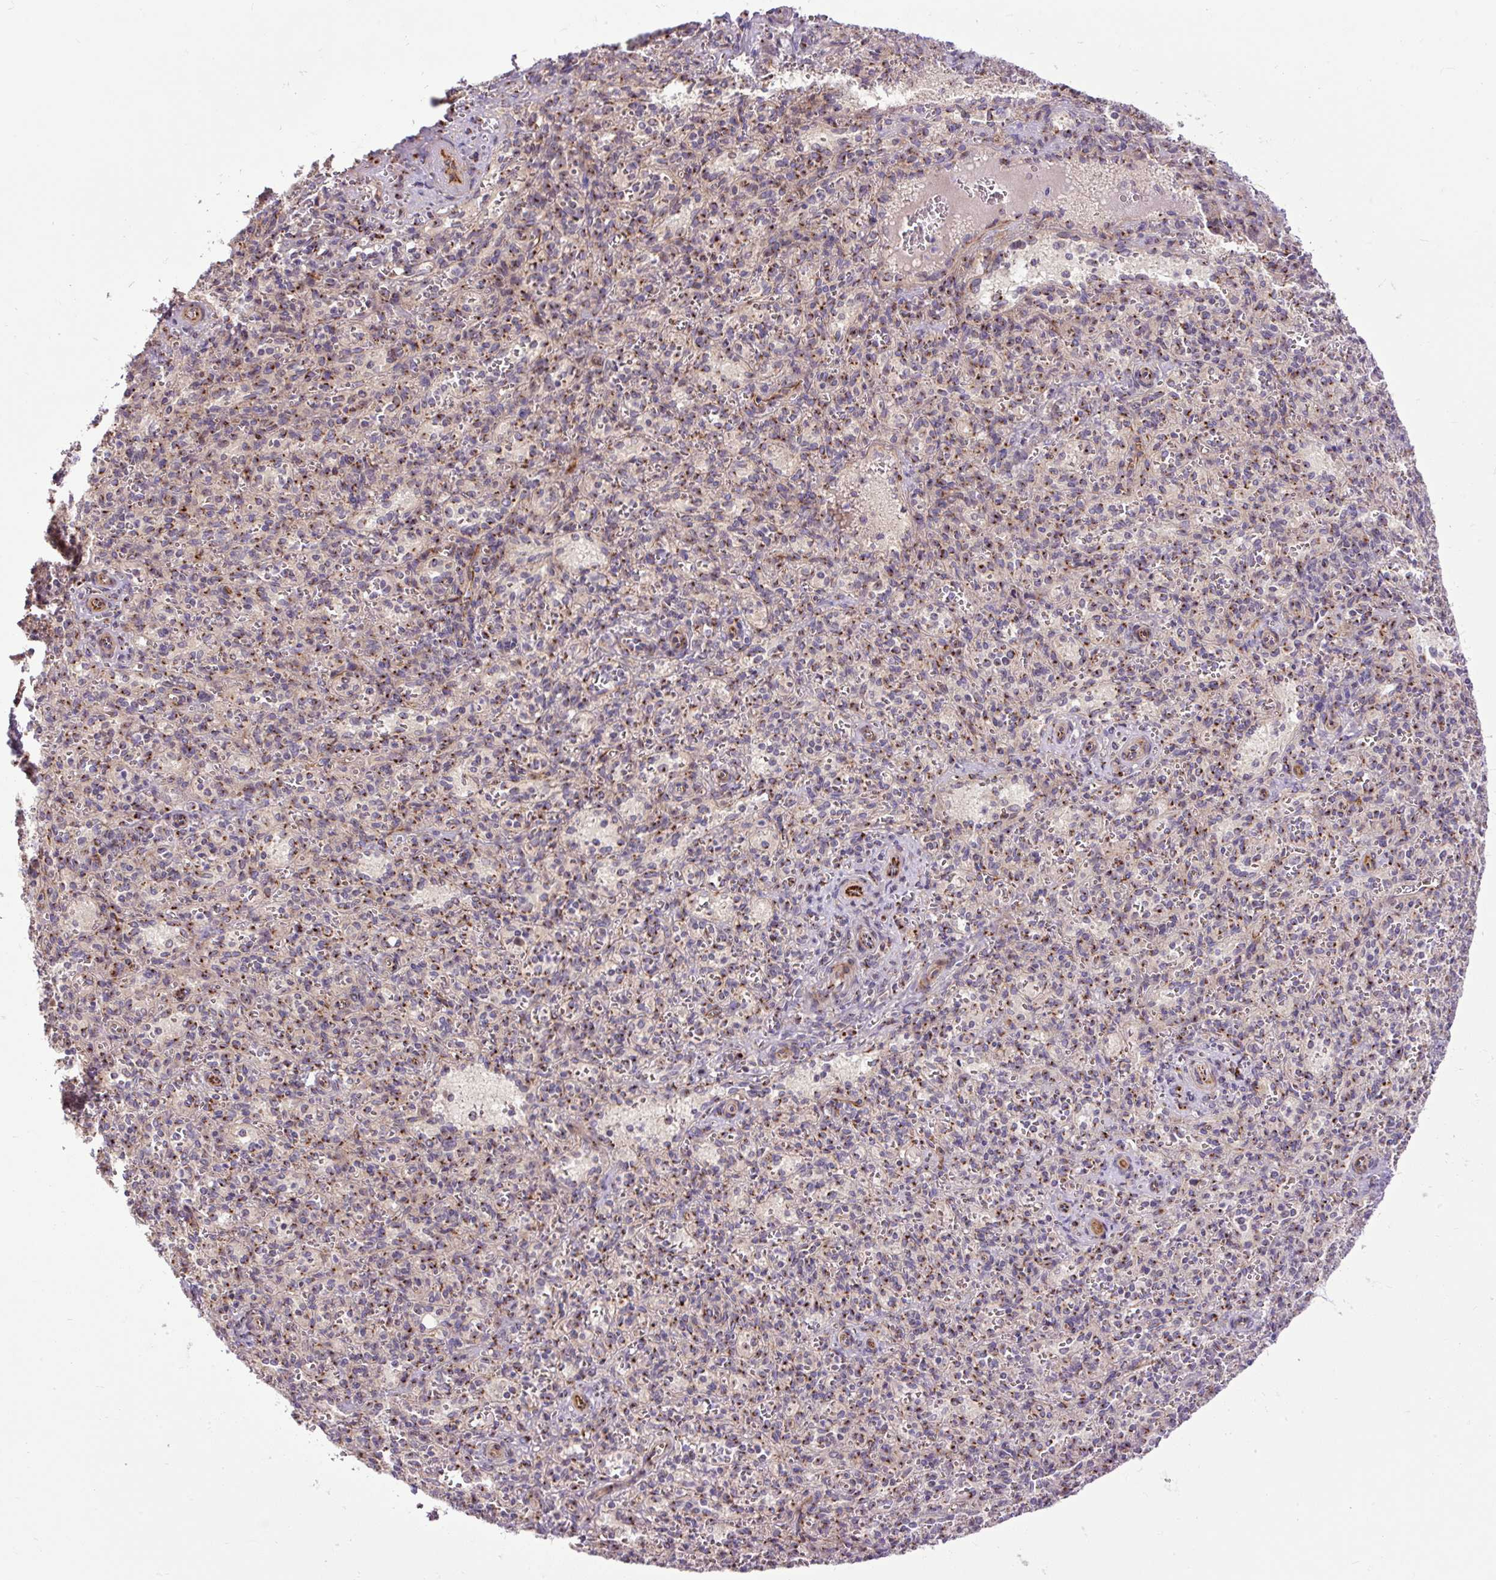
{"staining": {"intensity": "strong", "quantity": "25%-75%", "location": "cytoplasmic/membranous"}, "tissue": "spleen", "cell_type": "Cells in red pulp", "image_type": "normal", "snomed": [{"axis": "morphology", "description": "Normal tissue, NOS"}, {"axis": "topography", "description": "Spleen"}], "caption": "DAB (3,3'-diaminobenzidine) immunohistochemical staining of normal spleen demonstrates strong cytoplasmic/membranous protein expression in approximately 25%-75% of cells in red pulp. (DAB (3,3'-diaminobenzidine) IHC, brown staining for protein, blue staining for nuclei).", "gene": "MSMP", "patient": {"sex": "female", "age": 26}}